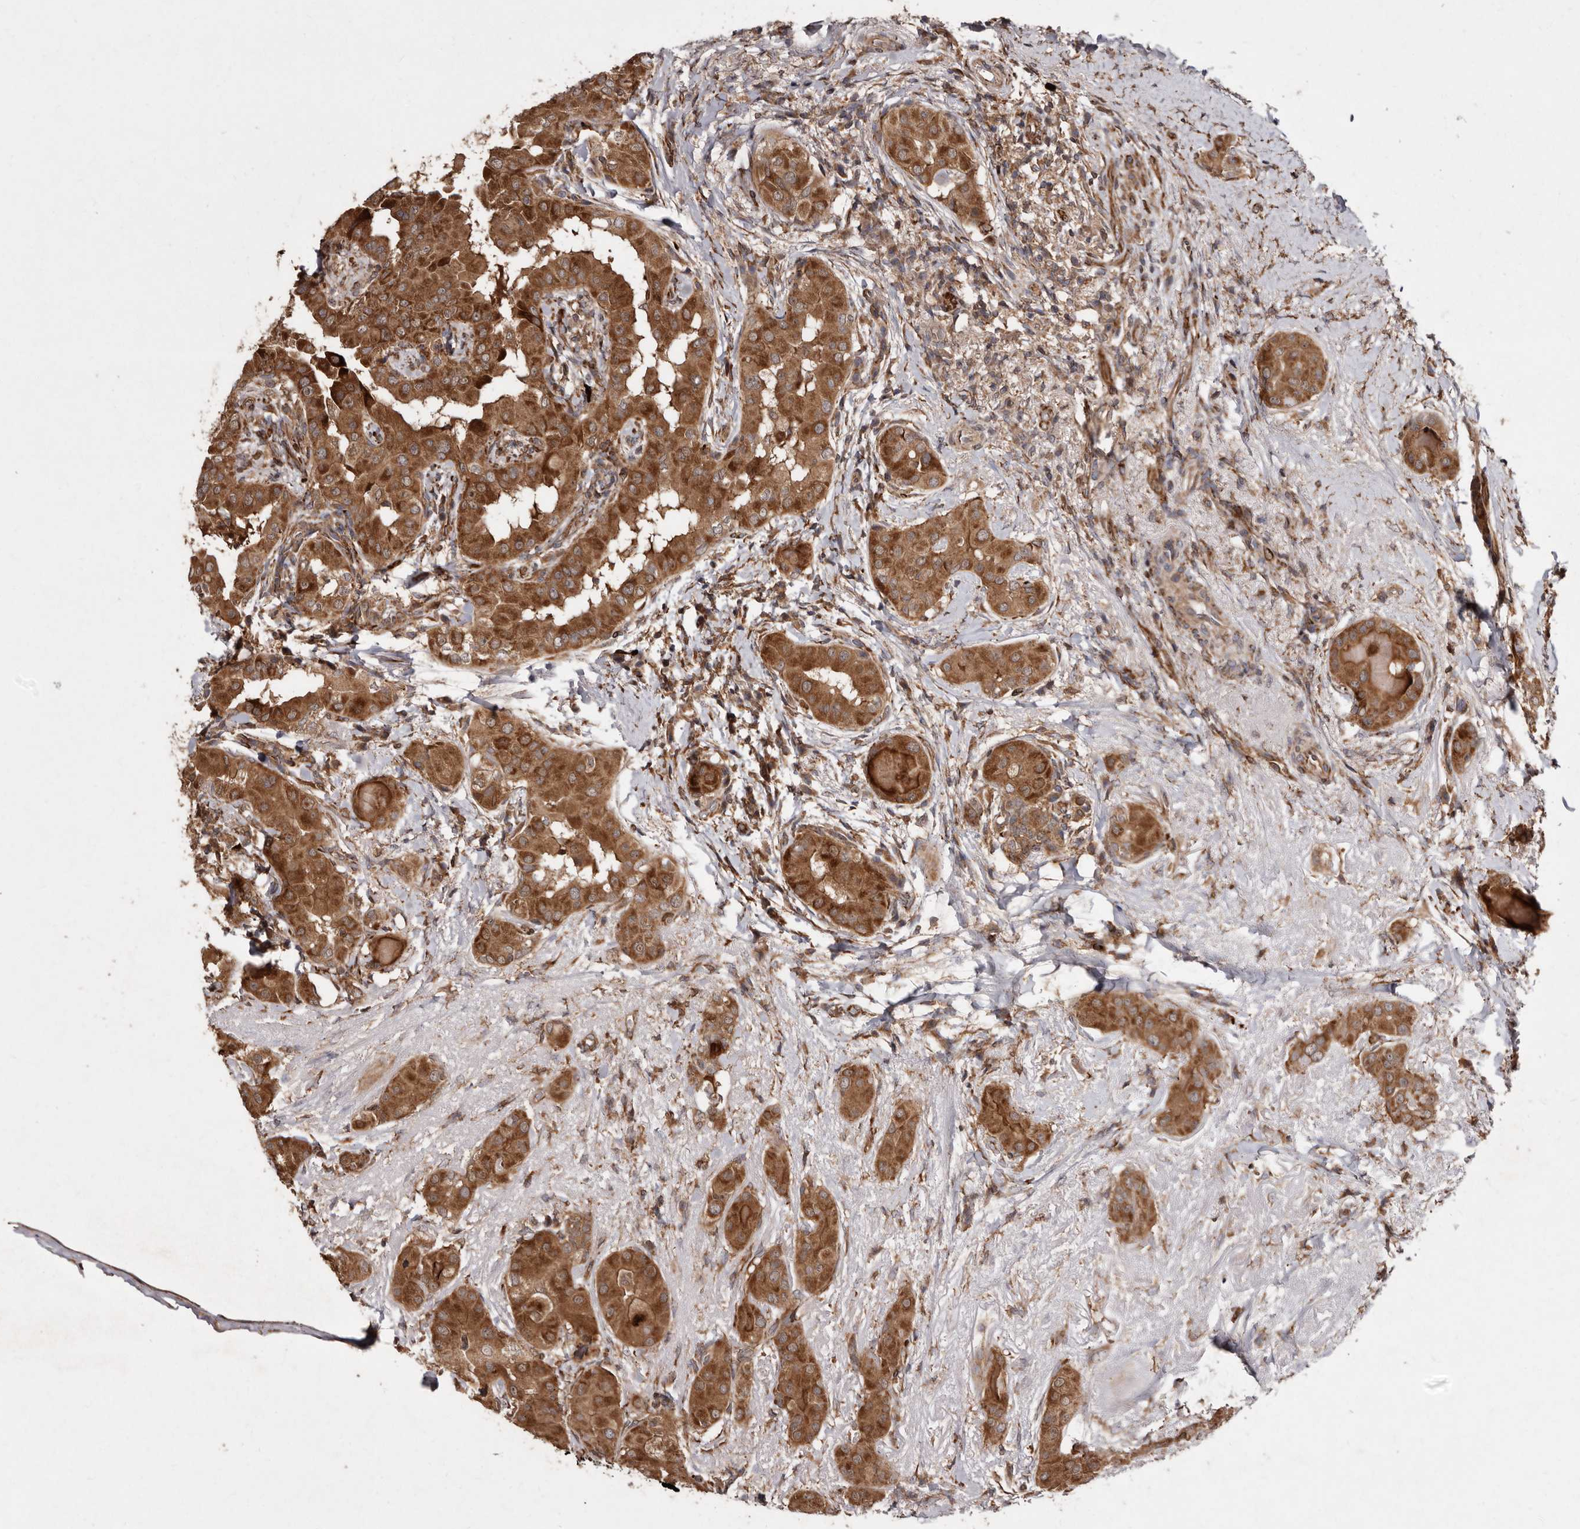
{"staining": {"intensity": "strong", "quantity": ">75%", "location": "cytoplasmic/membranous"}, "tissue": "thyroid cancer", "cell_type": "Tumor cells", "image_type": "cancer", "snomed": [{"axis": "morphology", "description": "Papillary adenocarcinoma, NOS"}, {"axis": "topography", "description": "Thyroid gland"}], "caption": "This histopathology image reveals IHC staining of thyroid cancer, with high strong cytoplasmic/membranous positivity in approximately >75% of tumor cells.", "gene": "FLAD1", "patient": {"sex": "male", "age": 33}}